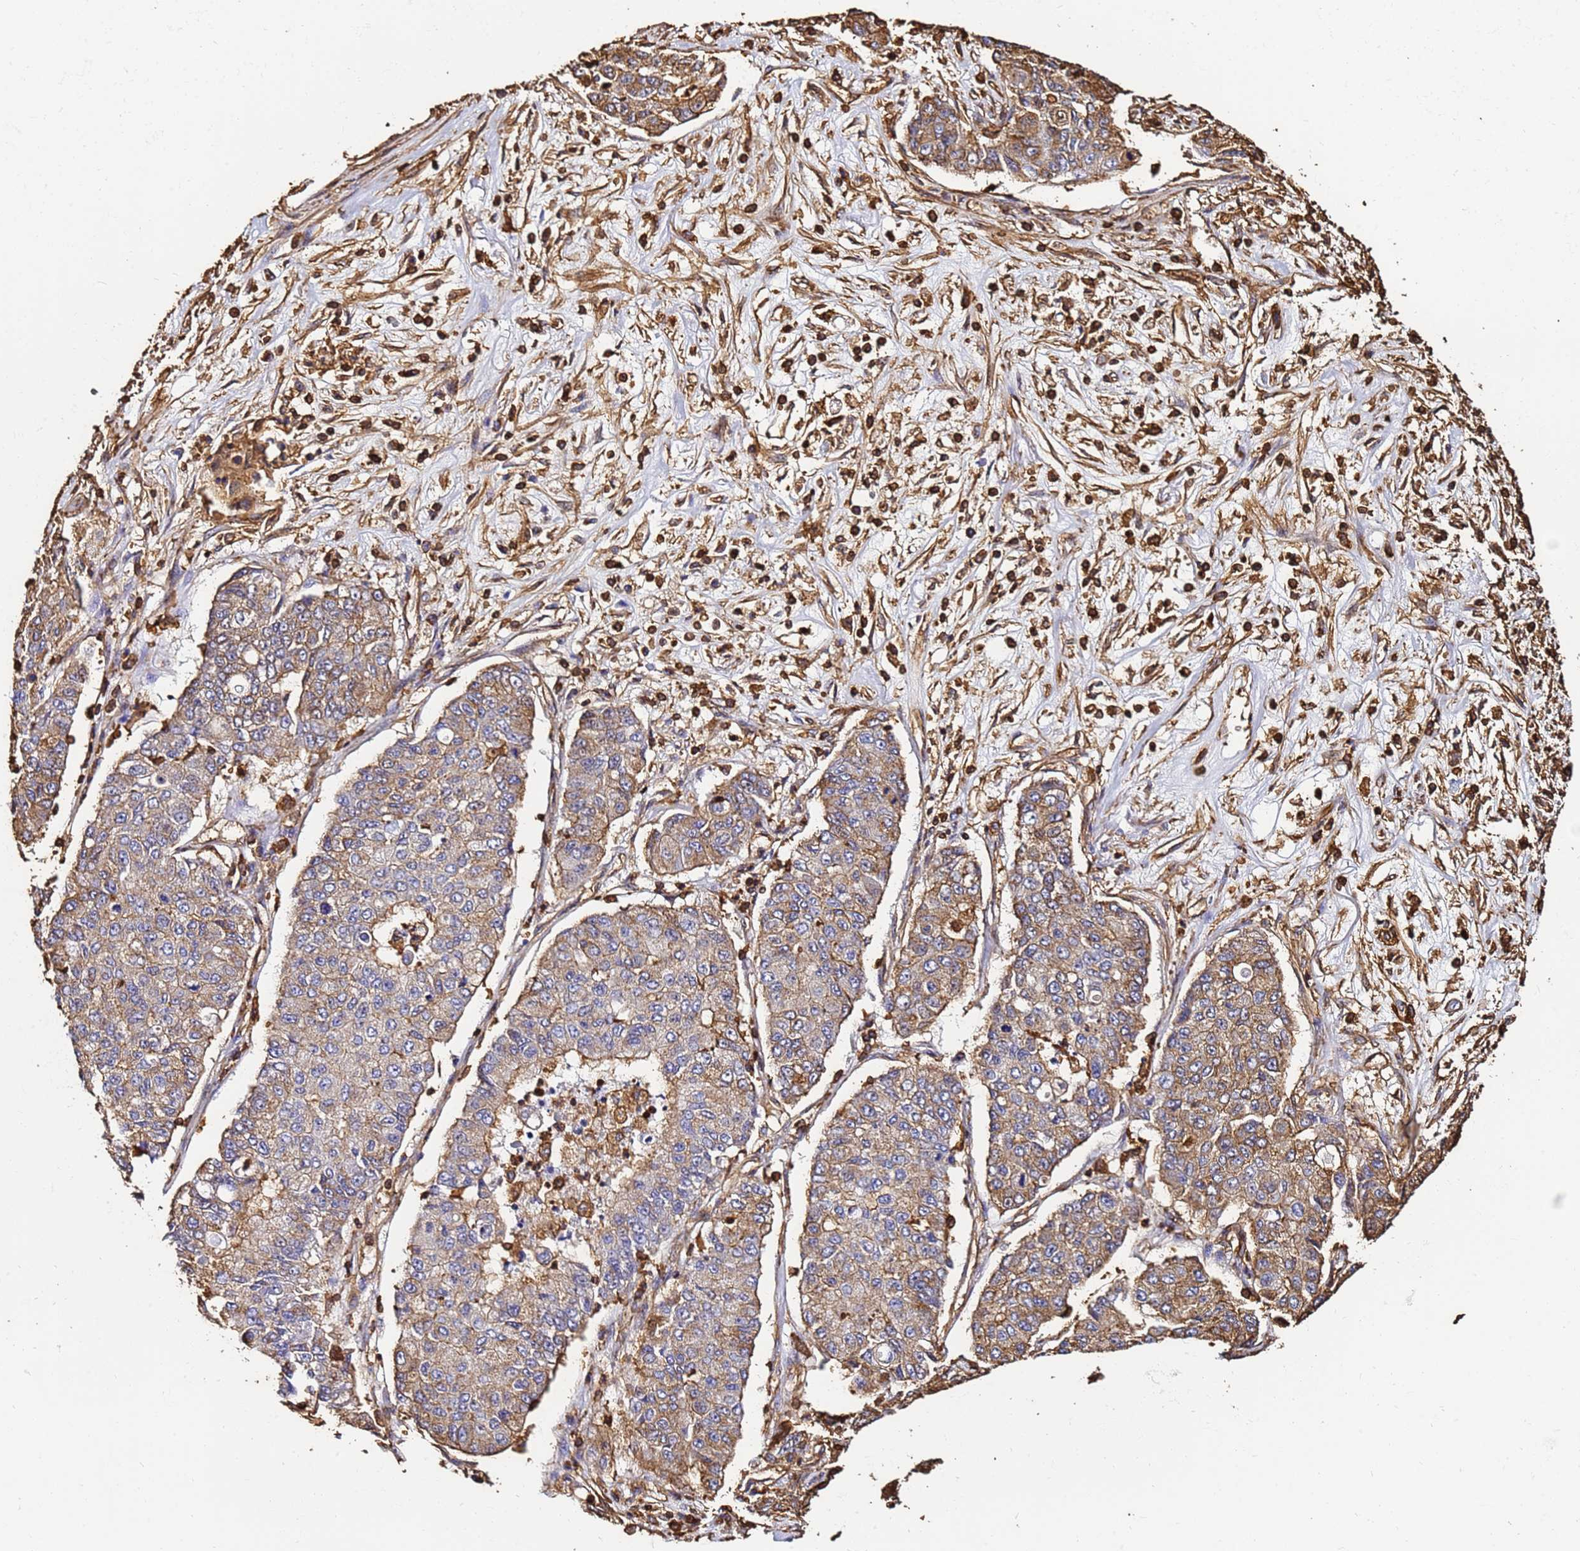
{"staining": {"intensity": "moderate", "quantity": "25%-75%", "location": "cytoplasmic/membranous"}, "tissue": "lung cancer", "cell_type": "Tumor cells", "image_type": "cancer", "snomed": [{"axis": "morphology", "description": "Squamous cell carcinoma, NOS"}, {"axis": "topography", "description": "Lung"}], "caption": "High-power microscopy captured an immunohistochemistry (IHC) photomicrograph of lung cancer (squamous cell carcinoma), revealing moderate cytoplasmic/membranous expression in about 25%-75% of tumor cells. Immunohistochemistry (ihc) stains the protein in brown and the nuclei are stained blue.", "gene": "ACTB", "patient": {"sex": "male", "age": 74}}